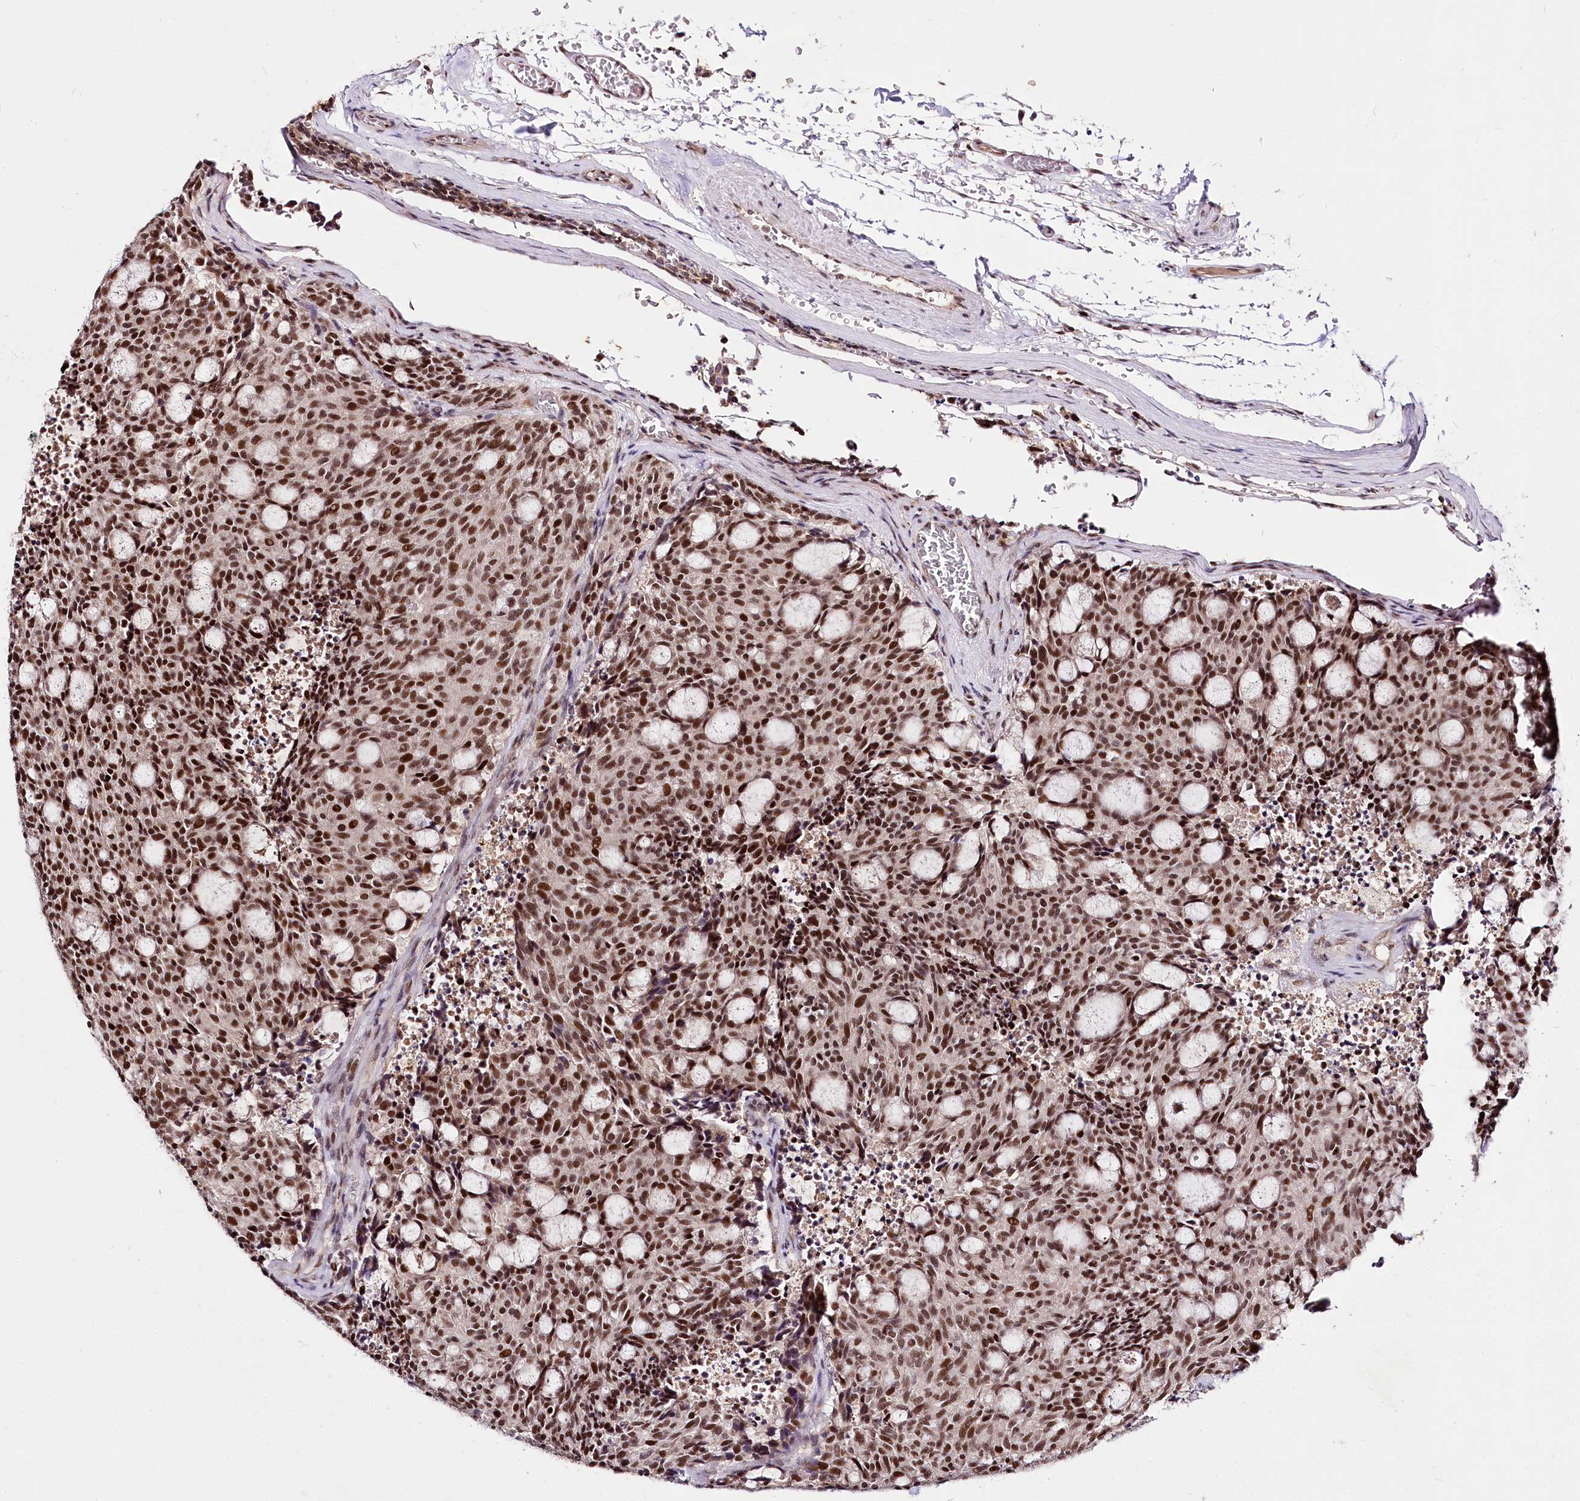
{"staining": {"intensity": "strong", "quantity": ">75%", "location": "nuclear"}, "tissue": "carcinoid", "cell_type": "Tumor cells", "image_type": "cancer", "snomed": [{"axis": "morphology", "description": "Carcinoid, malignant, NOS"}, {"axis": "topography", "description": "Pancreas"}], "caption": "Immunohistochemical staining of carcinoid exhibits high levels of strong nuclear protein positivity in about >75% of tumor cells. Immunohistochemistry stains the protein in brown and the nuclei are stained blue.", "gene": "POLA2", "patient": {"sex": "female", "age": 54}}